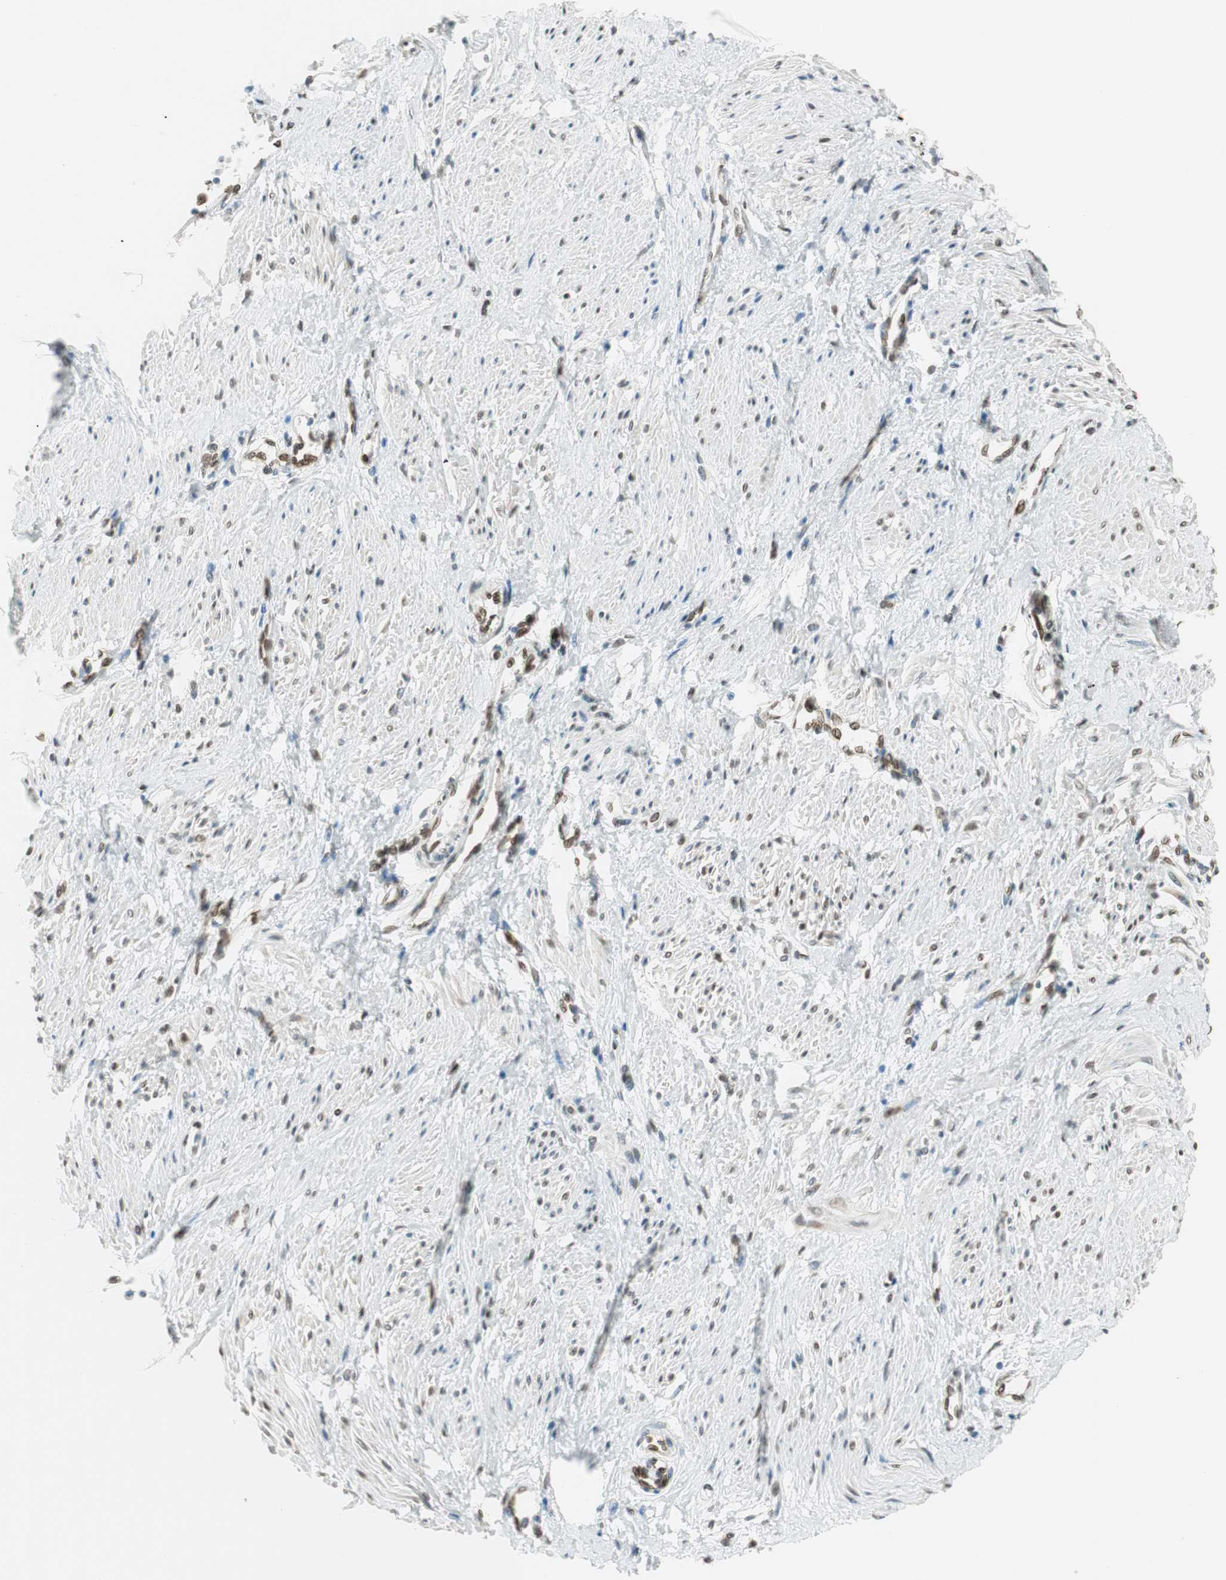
{"staining": {"intensity": "weak", "quantity": "25%-75%", "location": "nuclear"}, "tissue": "smooth muscle", "cell_type": "Smooth muscle cells", "image_type": "normal", "snomed": [{"axis": "morphology", "description": "Normal tissue, NOS"}, {"axis": "topography", "description": "Smooth muscle"}, {"axis": "topography", "description": "Uterus"}], "caption": "Protein staining demonstrates weak nuclear staining in about 25%-75% of smooth muscle cells in unremarkable smooth muscle.", "gene": "TMEM260", "patient": {"sex": "female", "age": 39}}